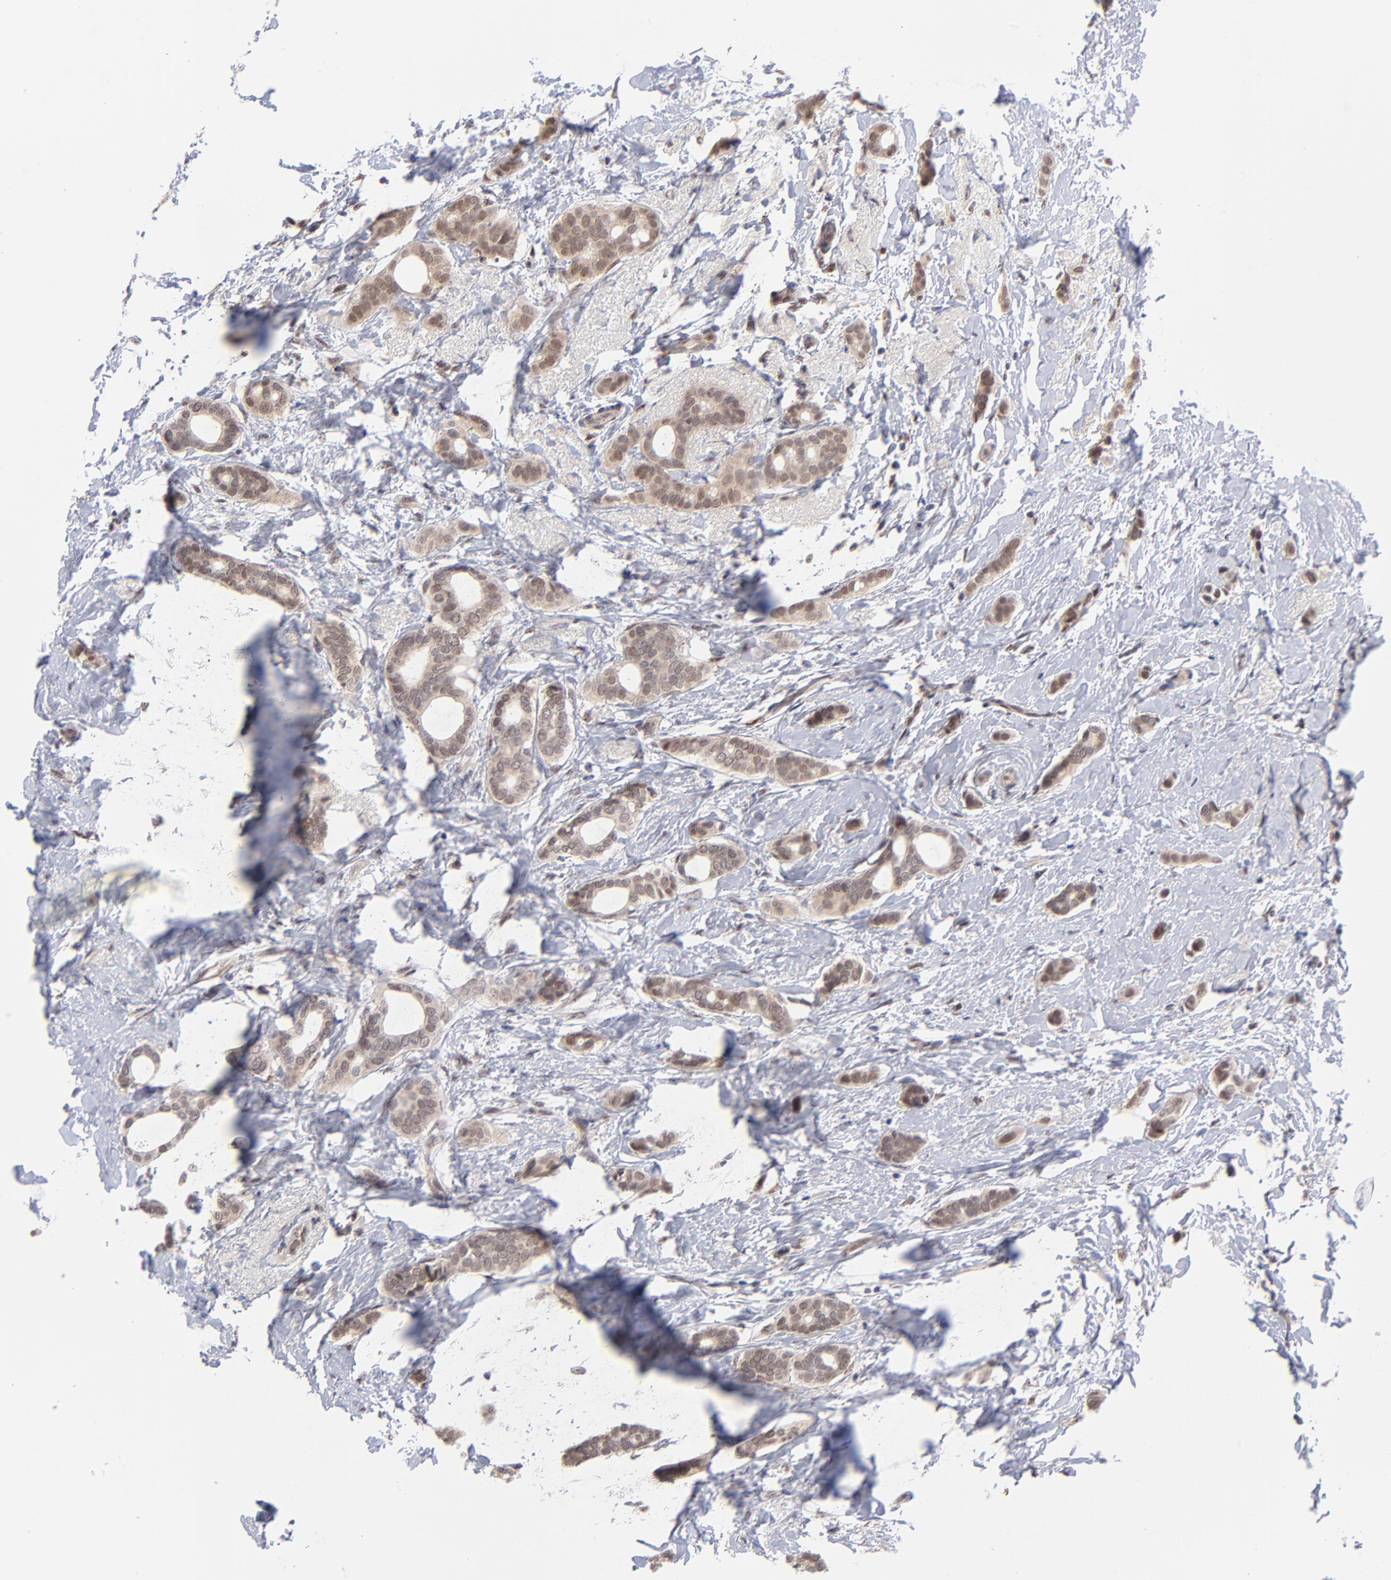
{"staining": {"intensity": "moderate", "quantity": ">75%", "location": "cytoplasmic/membranous"}, "tissue": "breast cancer", "cell_type": "Tumor cells", "image_type": "cancer", "snomed": [{"axis": "morphology", "description": "Duct carcinoma"}, {"axis": "topography", "description": "Breast"}], "caption": "Infiltrating ductal carcinoma (breast) stained for a protein displays moderate cytoplasmic/membranous positivity in tumor cells.", "gene": "UBE2E3", "patient": {"sex": "female", "age": 54}}